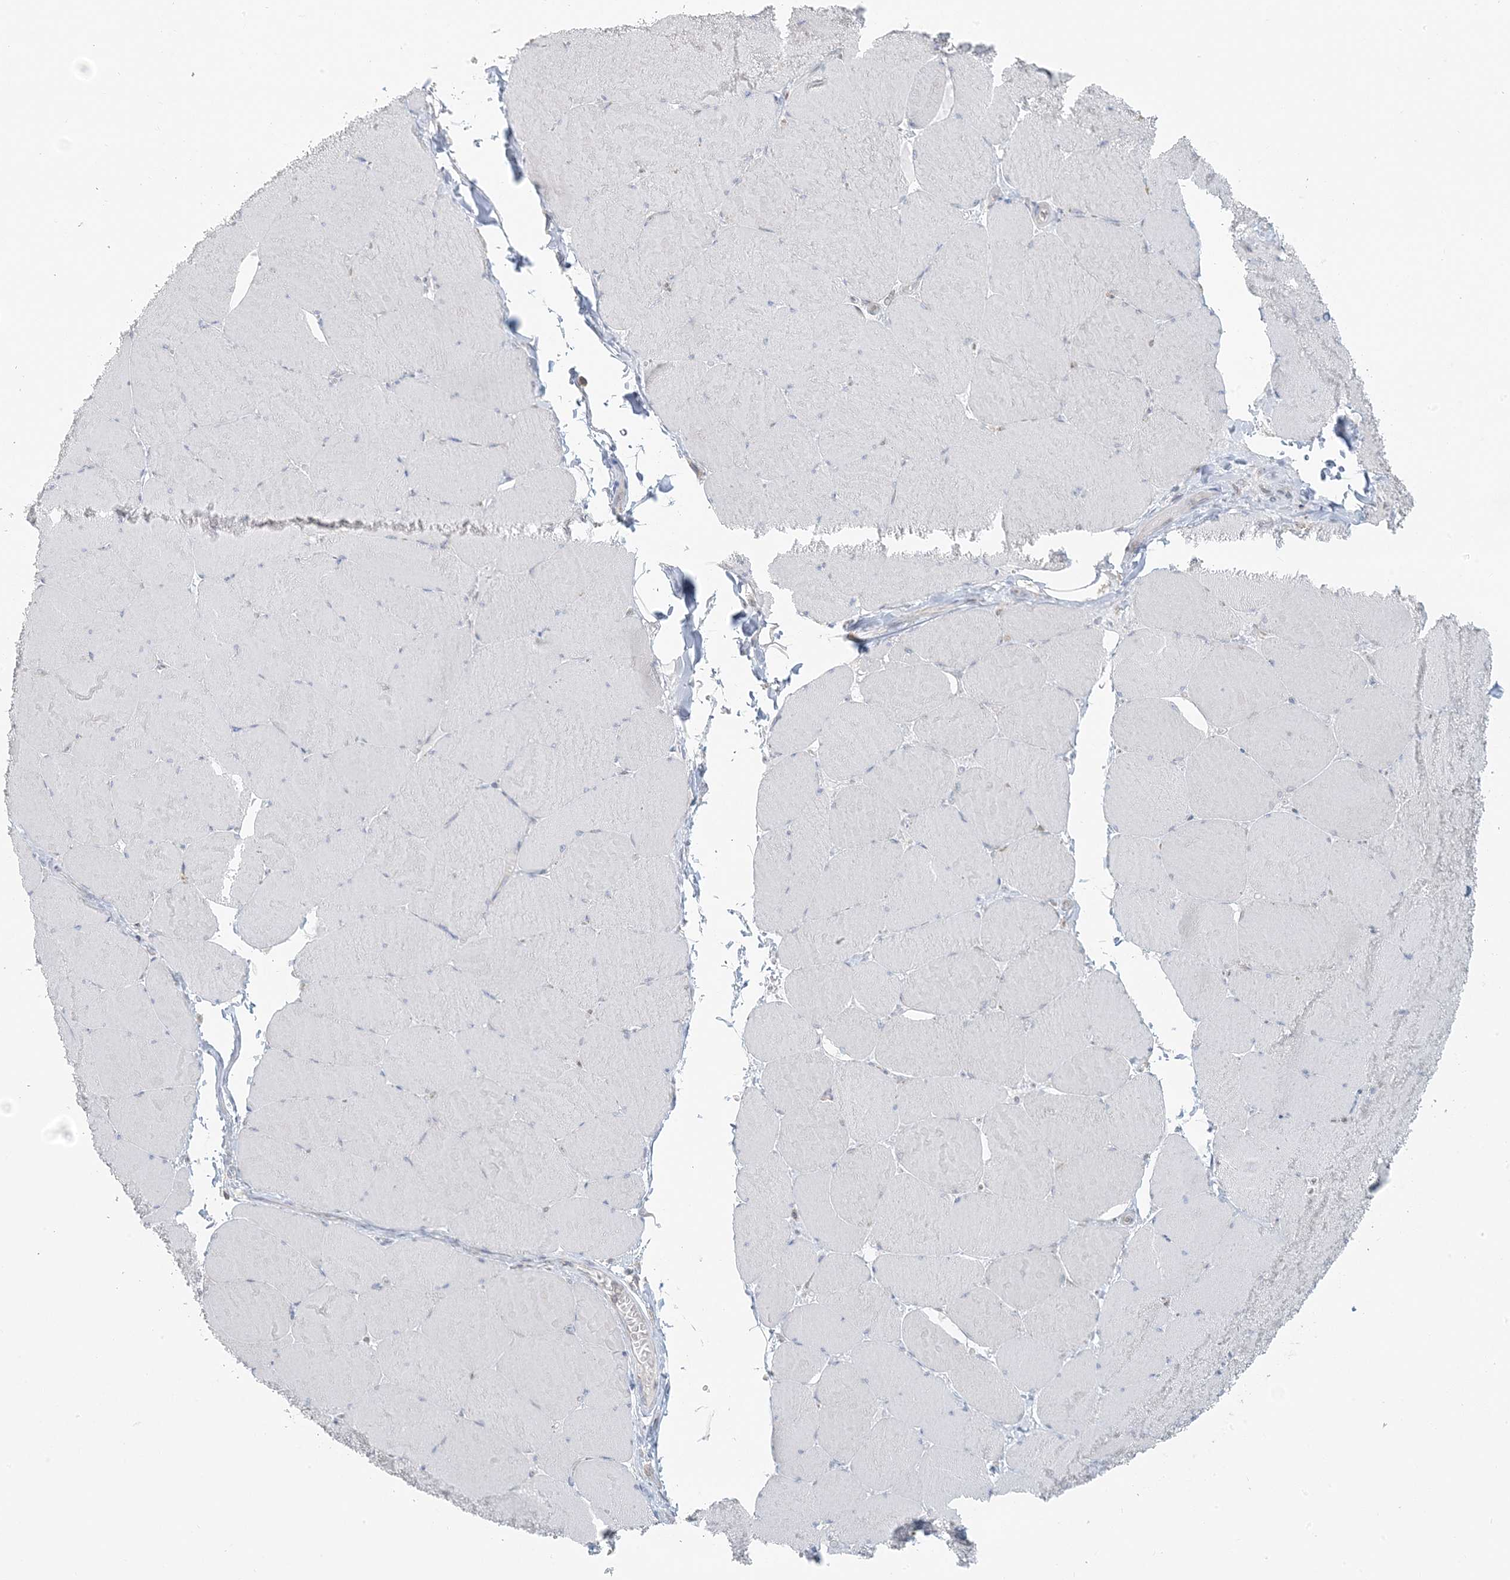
{"staining": {"intensity": "negative", "quantity": "none", "location": "none"}, "tissue": "skeletal muscle", "cell_type": "Myocytes", "image_type": "normal", "snomed": [{"axis": "morphology", "description": "Normal tissue, NOS"}, {"axis": "topography", "description": "Skeletal muscle"}, {"axis": "topography", "description": "Head-Neck"}], "caption": "This is an immunohistochemistry (IHC) photomicrograph of unremarkable human skeletal muscle. There is no expression in myocytes.", "gene": "EEFSEC", "patient": {"sex": "male", "age": 66}}